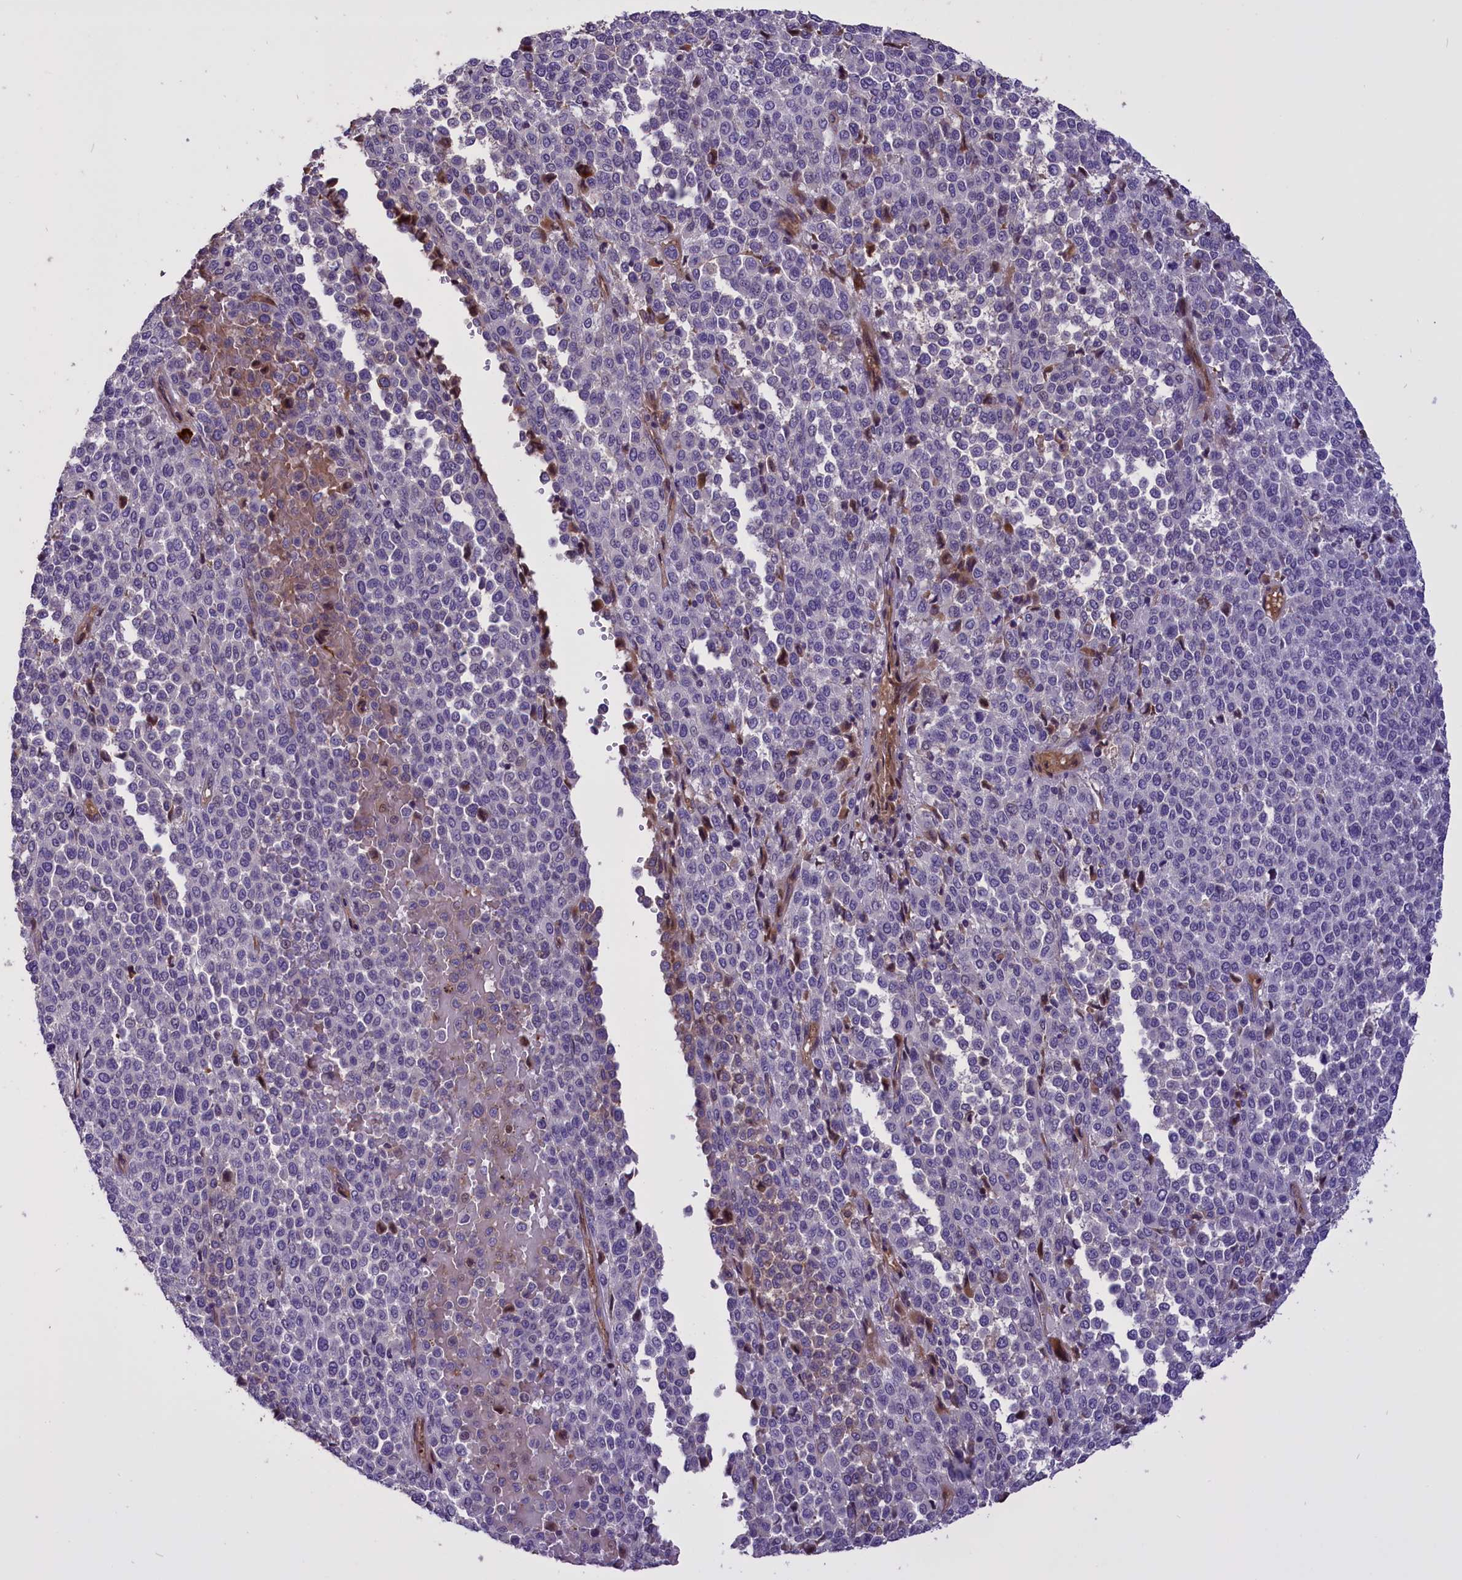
{"staining": {"intensity": "weak", "quantity": "<25%", "location": "cytoplasmic/membranous"}, "tissue": "melanoma", "cell_type": "Tumor cells", "image_type": "cancer", "snomed": [{"axis": "morphology", "description": "Malignant melanoma, Metastatic site"}, {"axis": "topography", "description": "Pancreas"}], "caption": "This is a micrograph of IHC staining of melanoma, which shows no expression in tumor cells.", "gene": "ENHO", "patient": {"sex": "female", "age": 30}}